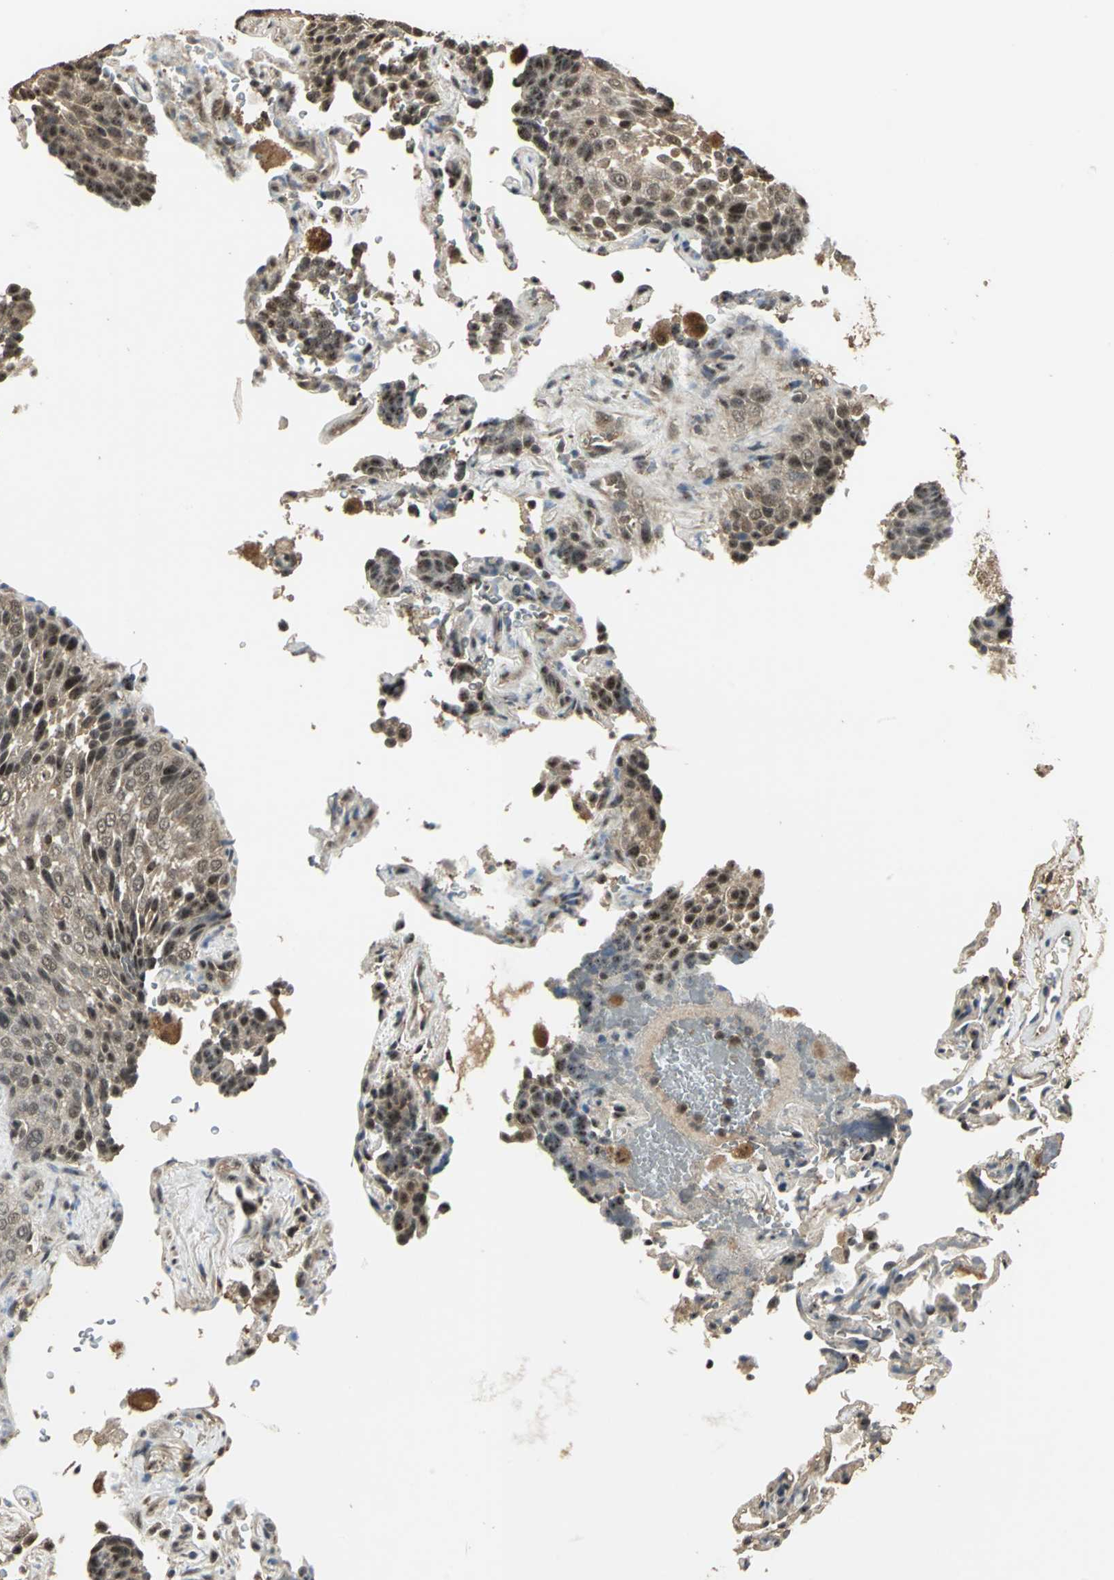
{"staining": {"intensity": "weak", "quantity": "25%-75%", "location": "cytoplasmic/membranous"}, "tissue": "lung cancer", "cell_type": "Tumor cells", "image_type": "cancer", "snomed": [{"axis": "morphology", "description": "Squamous cell carcinoma, NOS"}, {"axis": "topography", "description": "Lung"}], "caption": "There is low levels of weak cytoplasmic/membranous expression in tumor cells of lung cancer (squamous cell carcinoma), as demonstrated by immunohistochemical staining (brown color).", "gene": "UCHL5", "patient": {"sex": "male", "age": 54}}